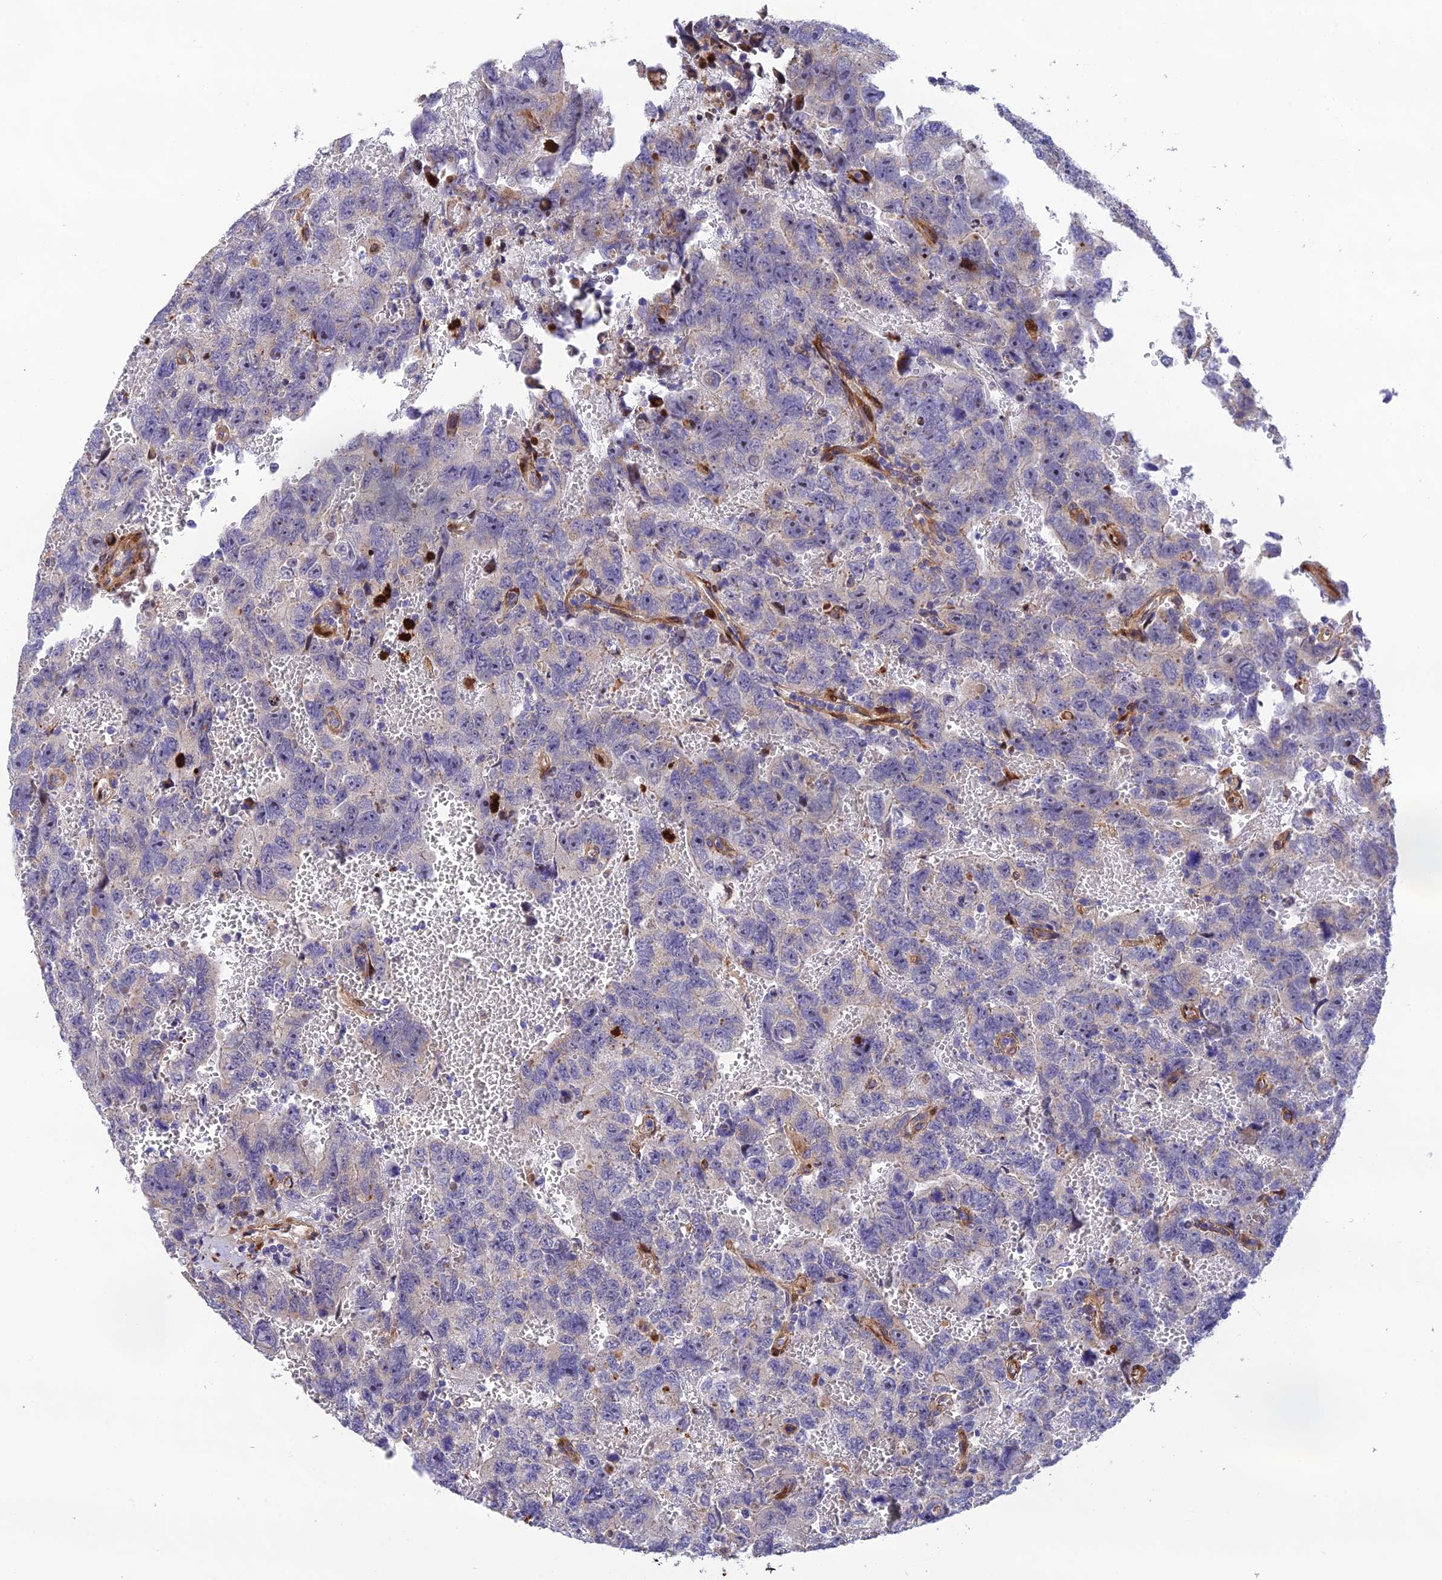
{"staining": {"intensity": "negative", "quantity": "none", "location": "none"}, "tissue": "testis cancer", "cell_type": "Tumor cells", "image_type": "cancer", "snomed": [{"axis": "morphology", "description": "Carcinoma, Embryonal, NOS"}, {"axis": "topography", "description": "Testis"}], "caption": "Immunohistochemistry (IHC) of embryonal carcinoma (testis) demonstrates no positivity in tumor cells.", "gene": "CPSF4L", "patient": {"sex": "male", "age": 45}}